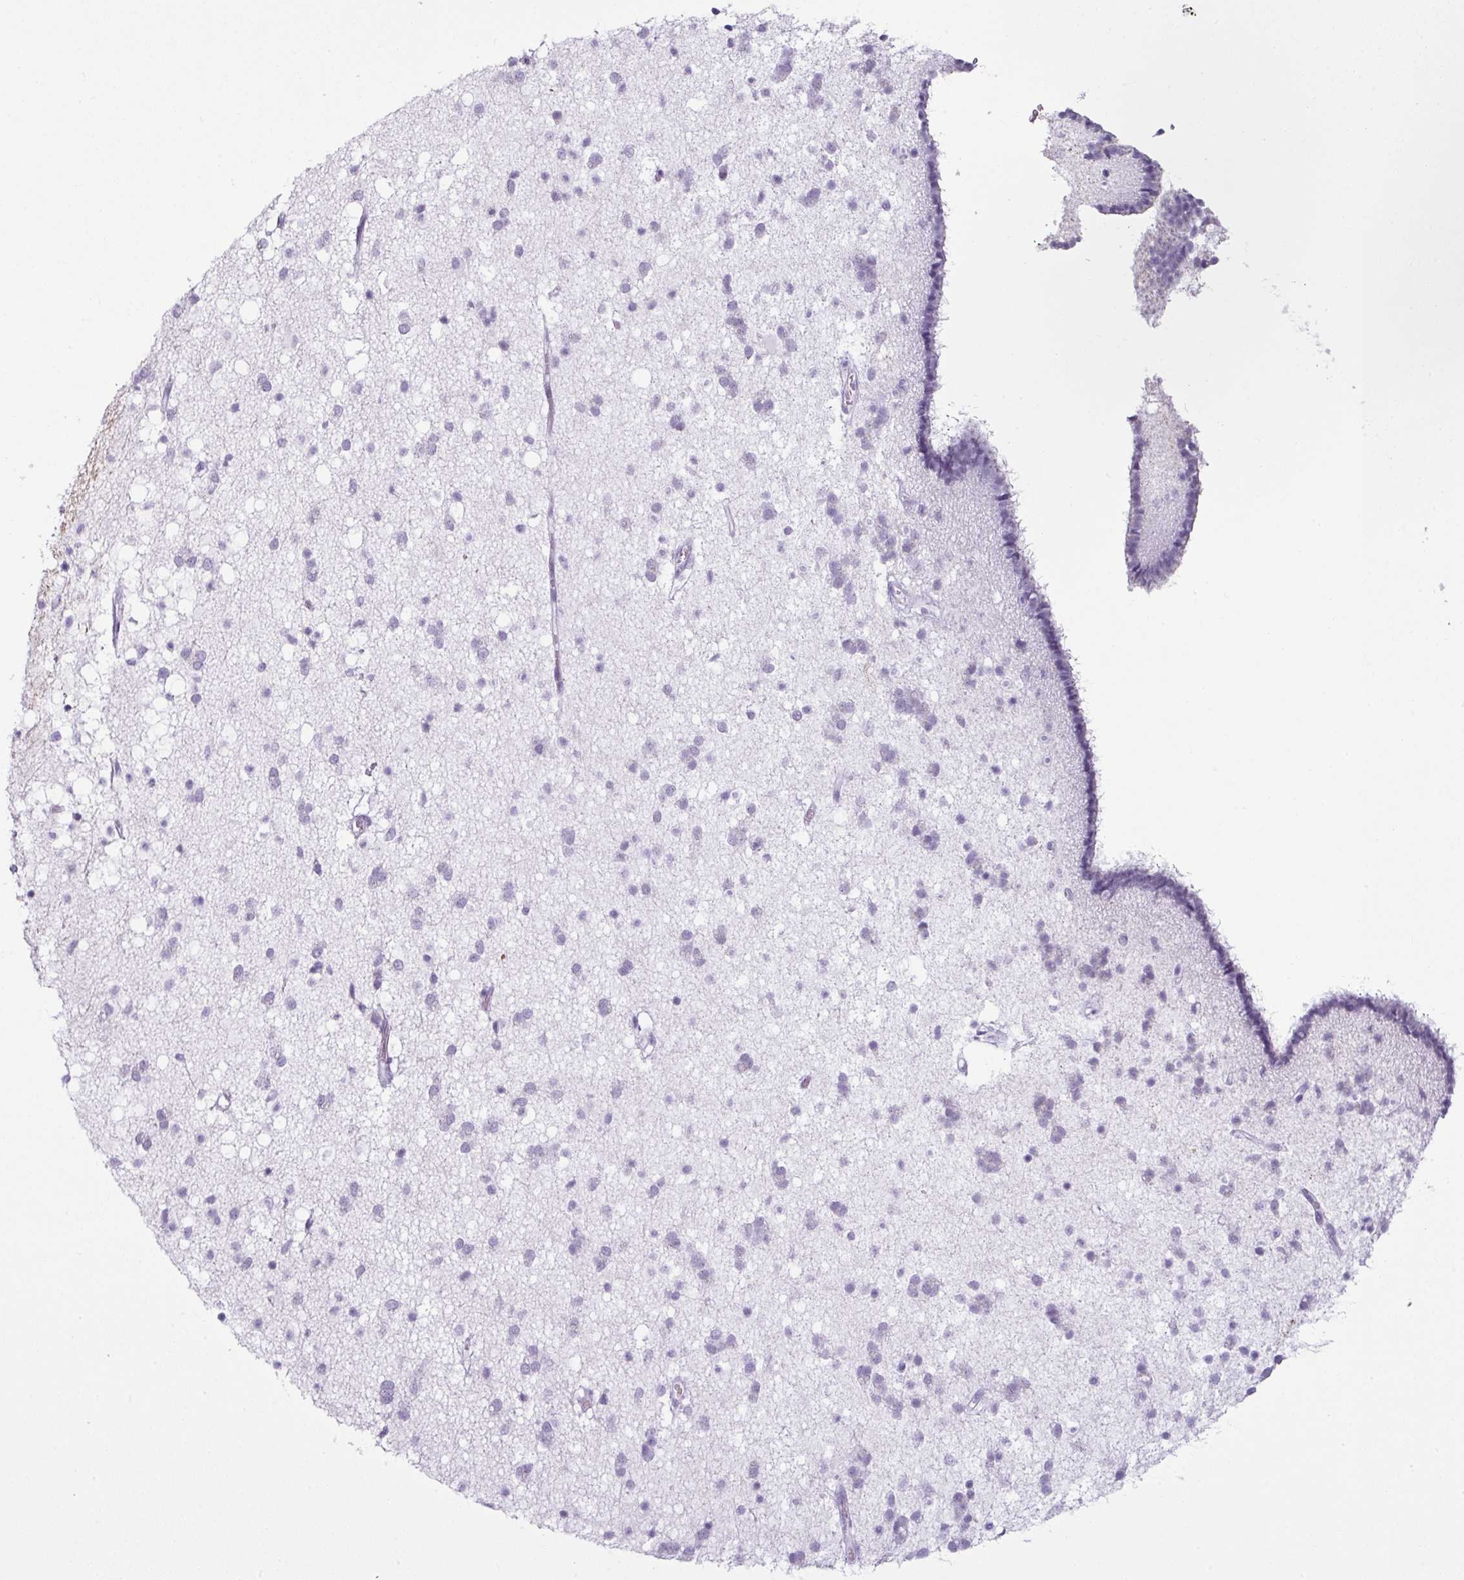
{"staining": {"intensity": "negative", "quantity": "none", "location": "none"}, "tissue": "caudate", "cell_type": "Glial cells", "image_type": "normal", "snomed": [{"axis": "morphology", "description": "Normal tissue, NOS"}, {"axis": "topography", "description": "Lateral ventricle wall"}], "caption": "The photomicrograph exhibits no significant expression in glial cells of caudate.", "gene": "SCT", "patient": {"sex": "male", "age": 37}}